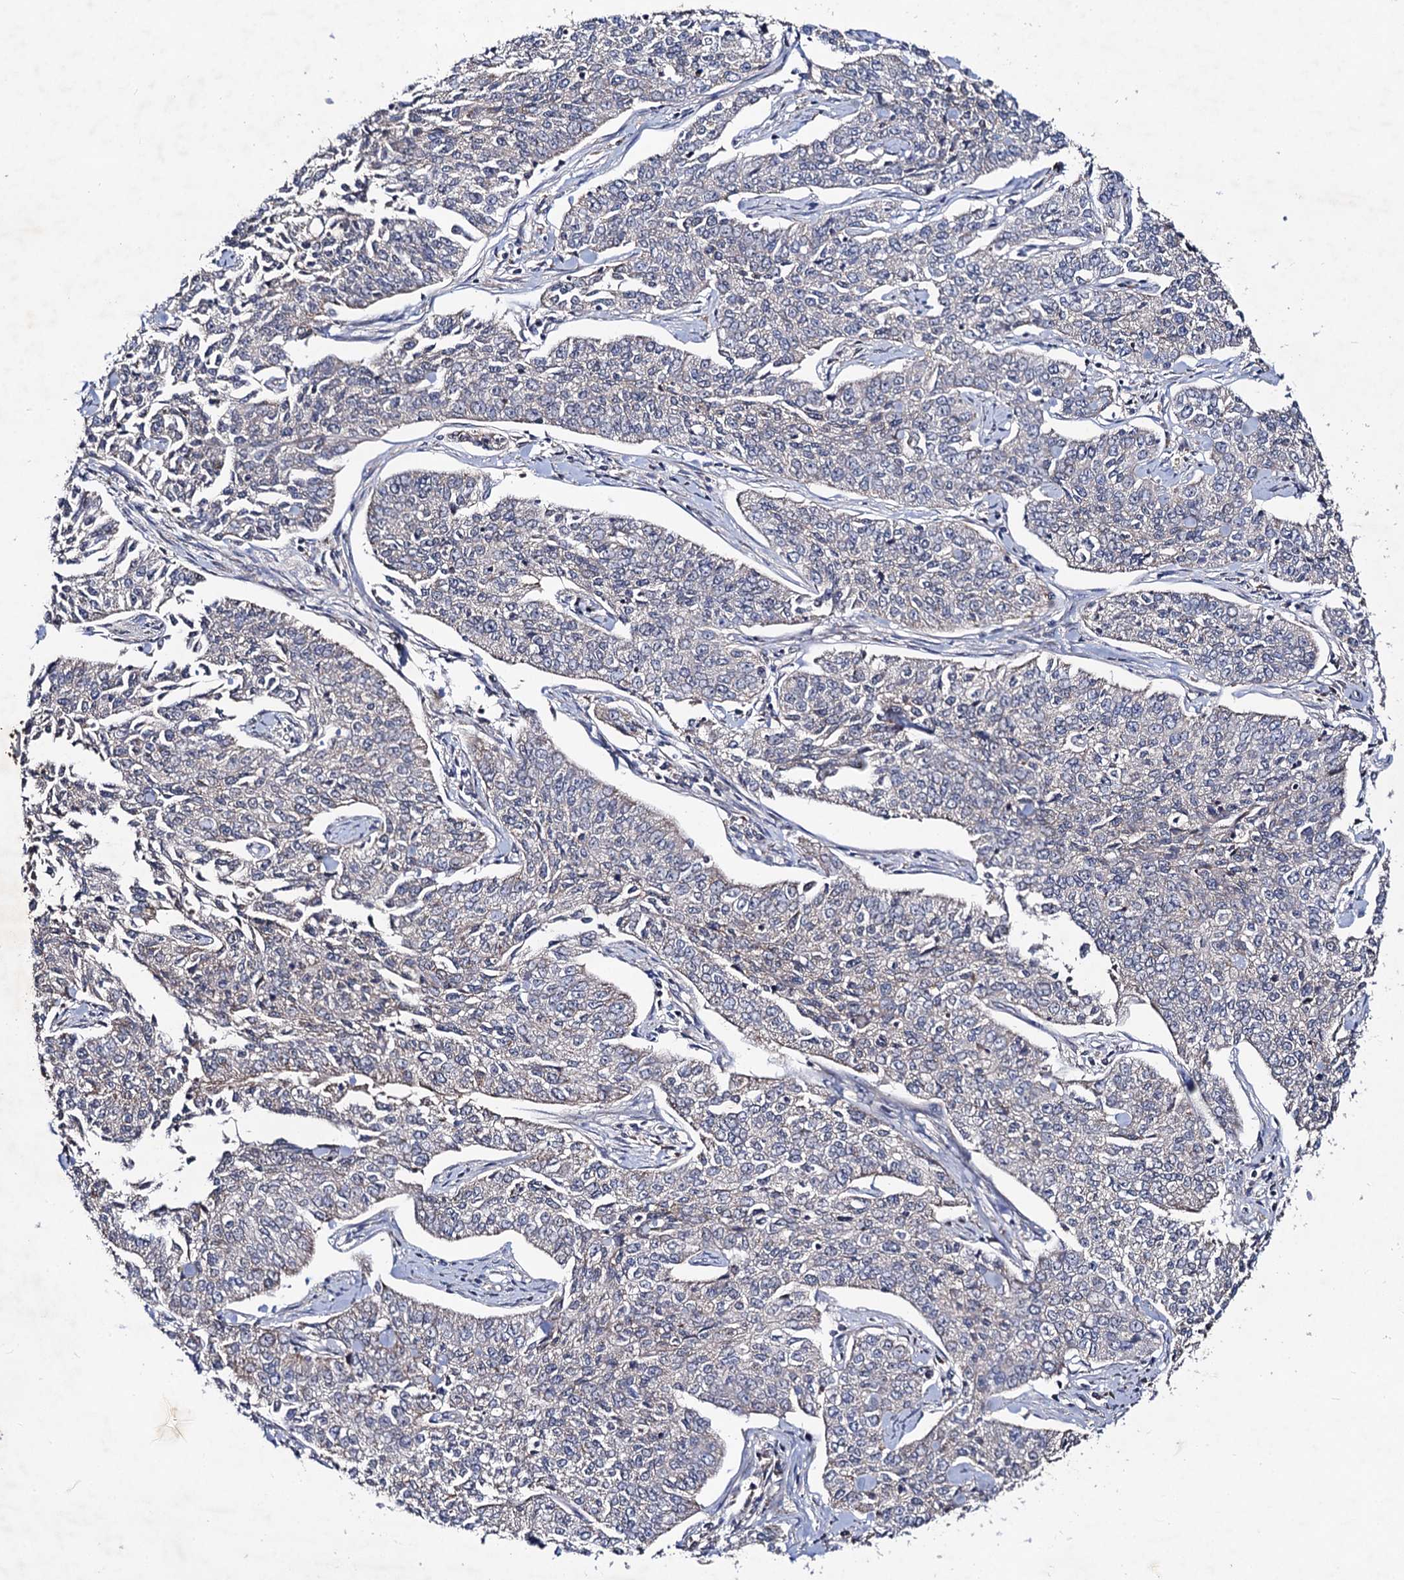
{"staining": {"intensity": "negative", "quantity": "none", "location": "none"}, "tissue": "cervical cancer", "cell_type": "Tumor cells", "image_type": "cancer", "snomed": [{"axis": "morphology", "description": "Squamous cell carcinoma, NOS"}, {"axis": "topography", "description": "Cervix"}], "caption": "An immunohistochemistry (IHC) photomicrograph of cervical cancer (squamous cell carcinoma) is shown. There is no staining in tumor cells of cervical cancer (squamous cell carcinoma). (DAB (3,3'-diaminobenzidine) immunohistochemistry visualized using brightfield microscopy, high magnification).", "gene": "VPS37D", "patient": {"sex": "female", "age": 35}}